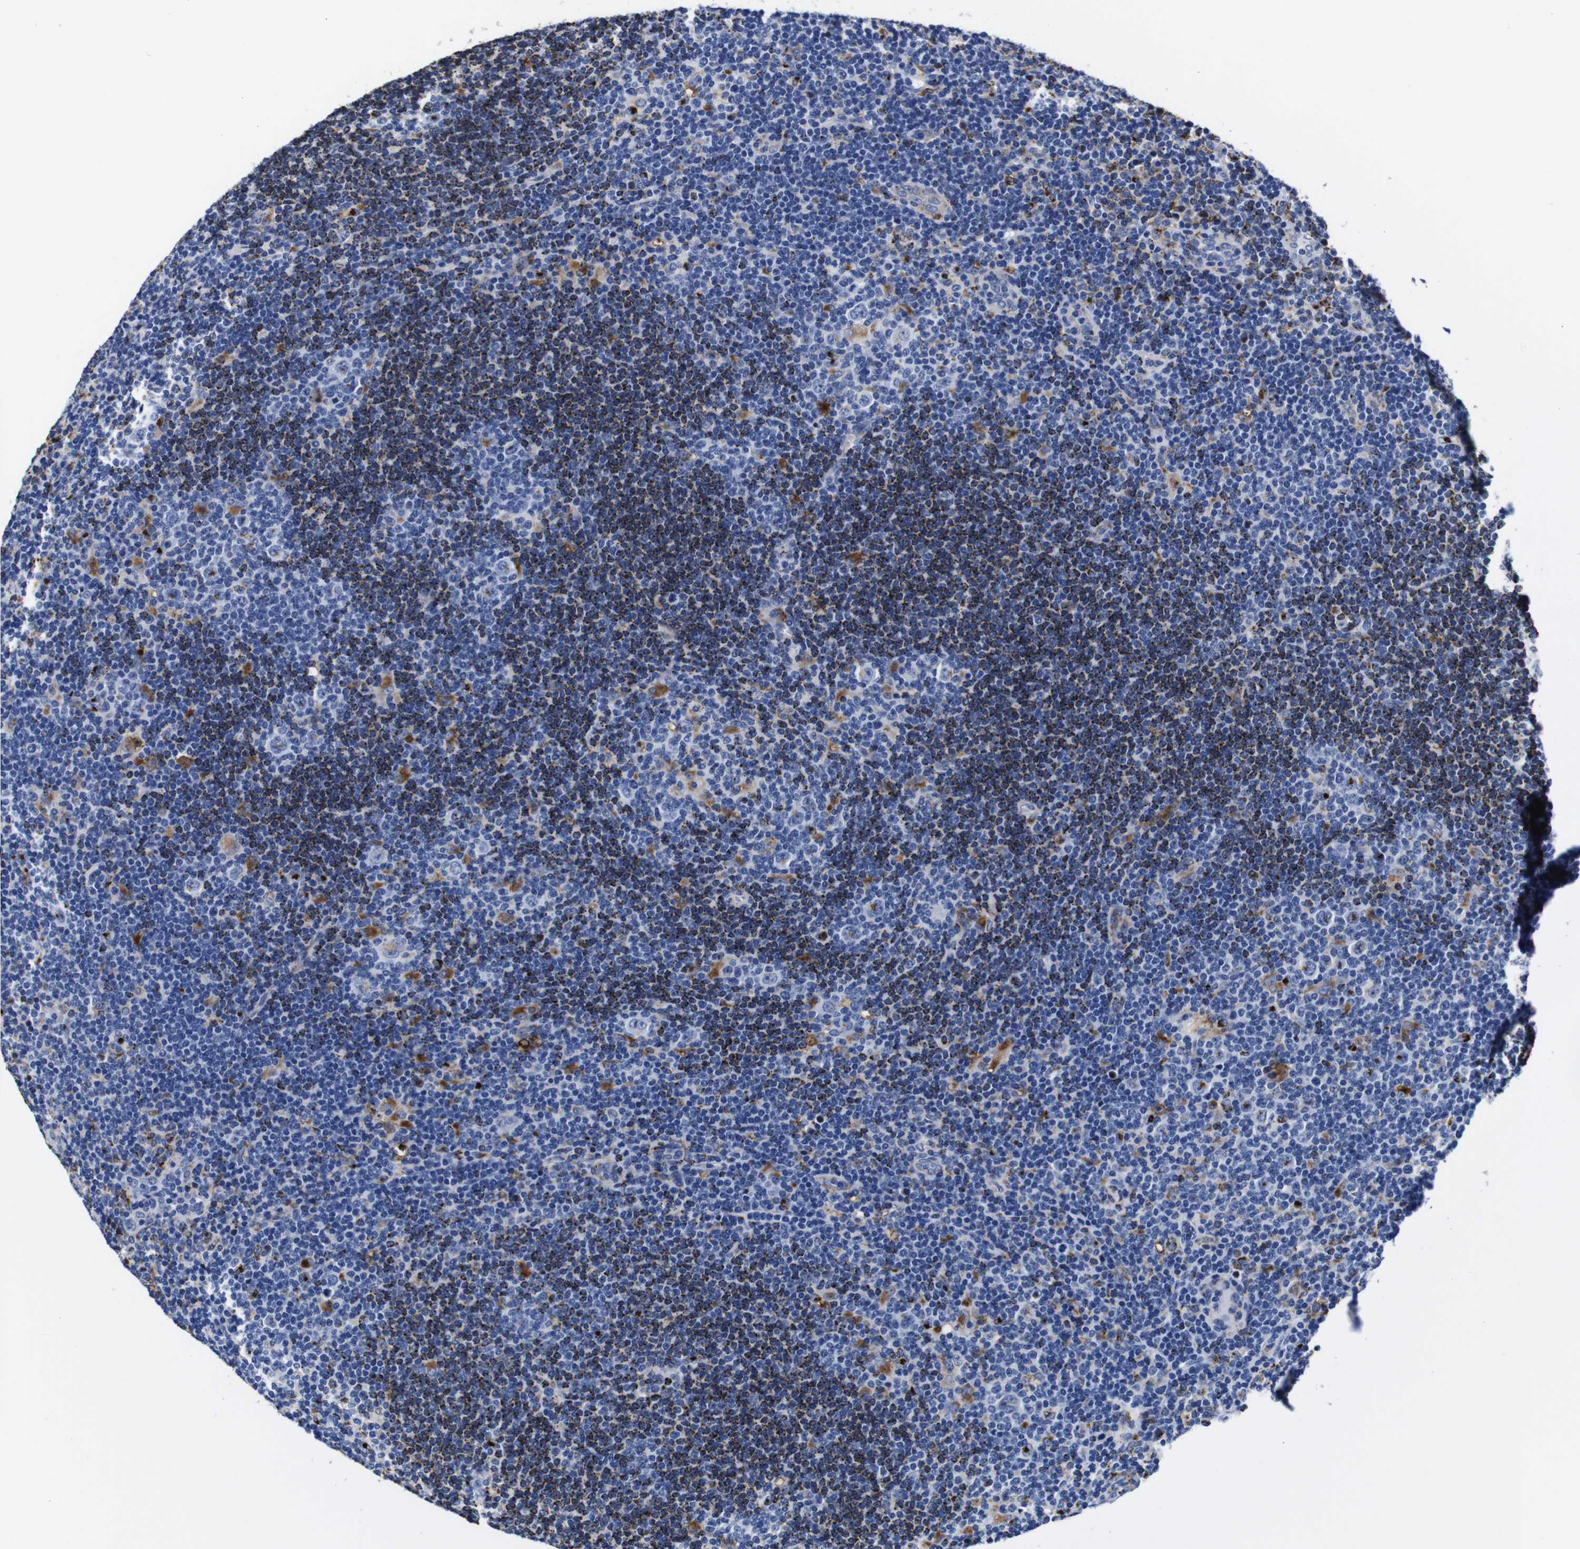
{"staining": {"intensity": "negative", "quantity": "none", "location": "none"}, "tissue": "lymphoma", "cell_type": "Tumor cells", "image_type": "cancer", "snomed": [{"axis": "morphology", "description": "Hodgkin's disease, NOS"}, {"axis": "topography", "description": "Lymph node"}], "caption": "An immunohistochemistry (IHC) micrograph of lymphoma is shown. There is no staining in tumor cells of lymphoma.", "gene": "HLA-DMB", "patient": {"sex": "female", "age": 57}}